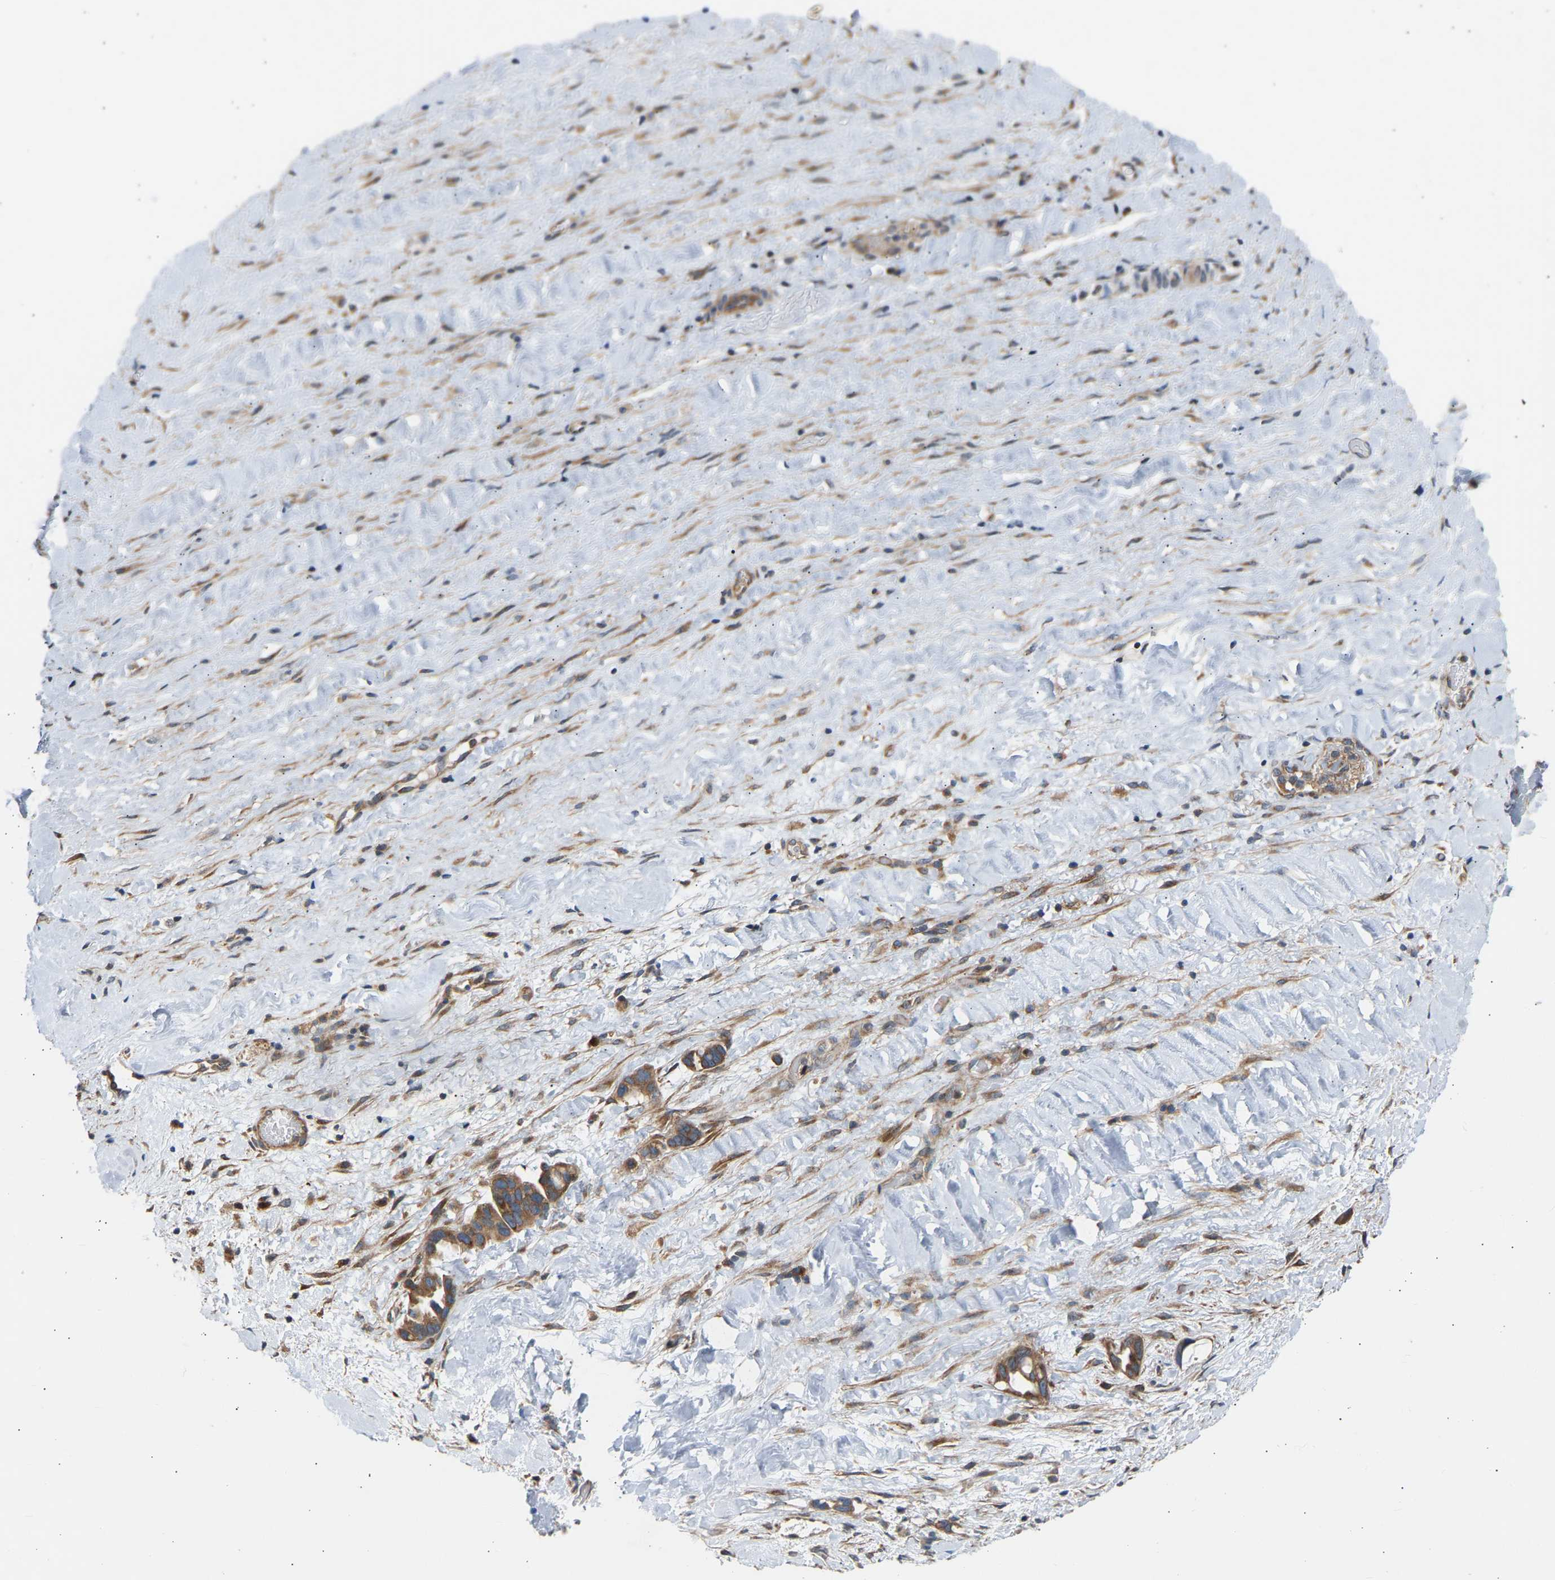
{"staining": {"intensity": "moderate", "quantity": ">75%", "location": "cytoplasmic/membranous"}, "tissue": "liver cancer", "cell_type": "Tumor cells", "image_type": "cancer", "snomed": [{"axis": "morphology", "description": "Cholangiocarcinoma"}, {"axis": "topography", "description": "Liver"}], "caption": "This is a photomicrograph of immunohistochemistry (IHC) staining of cholangiocarcinoma (liver), which shows moderate staining in the cytoplasmic/membranous of tumor cells.", "gene": "GCN1", "patient": {"sex": "female", "age": 65}}